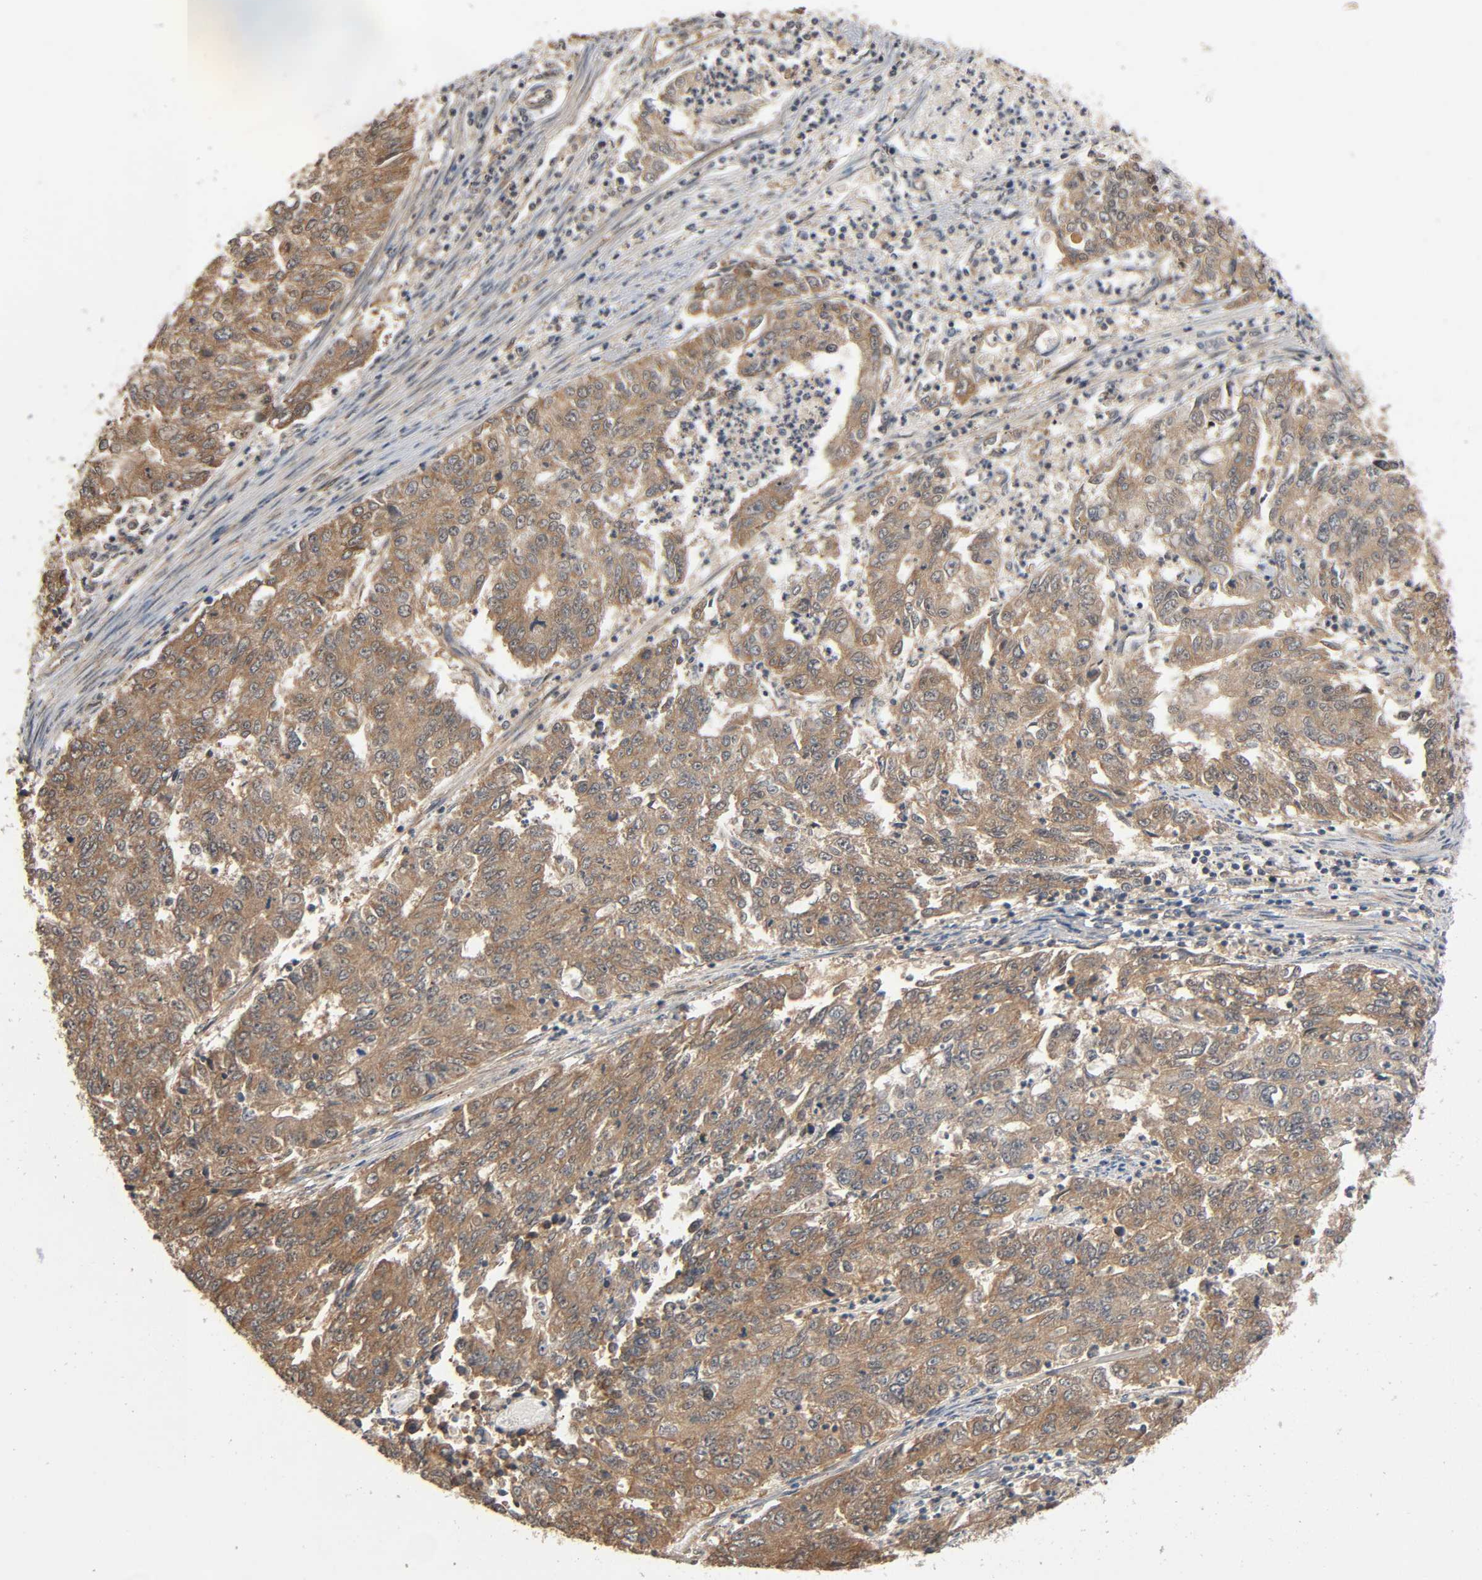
{"staining": {"intensity": "moderate", "quantity": ">75%", "location": "cytoplasmic/membranous"}, "tissue": "endometrial cancer", "cell_type": "Tumor cells", "image_type": "cancer", "snomed": [{"axis": "morphology", "description": "Adenocarcinoma, NOS"}, {"axis": "topography", "description": "Endometrium"}], "caption": "A brown stain labels moderate cytoplasmic/membranous staining of a protein in human adenocarcinoma (endometrial) tumor cells. (IHC, brightfield microscopy, high magnification).", "gene": "PPP2R1B", "patient": {"sex": "female", "age": 42}}